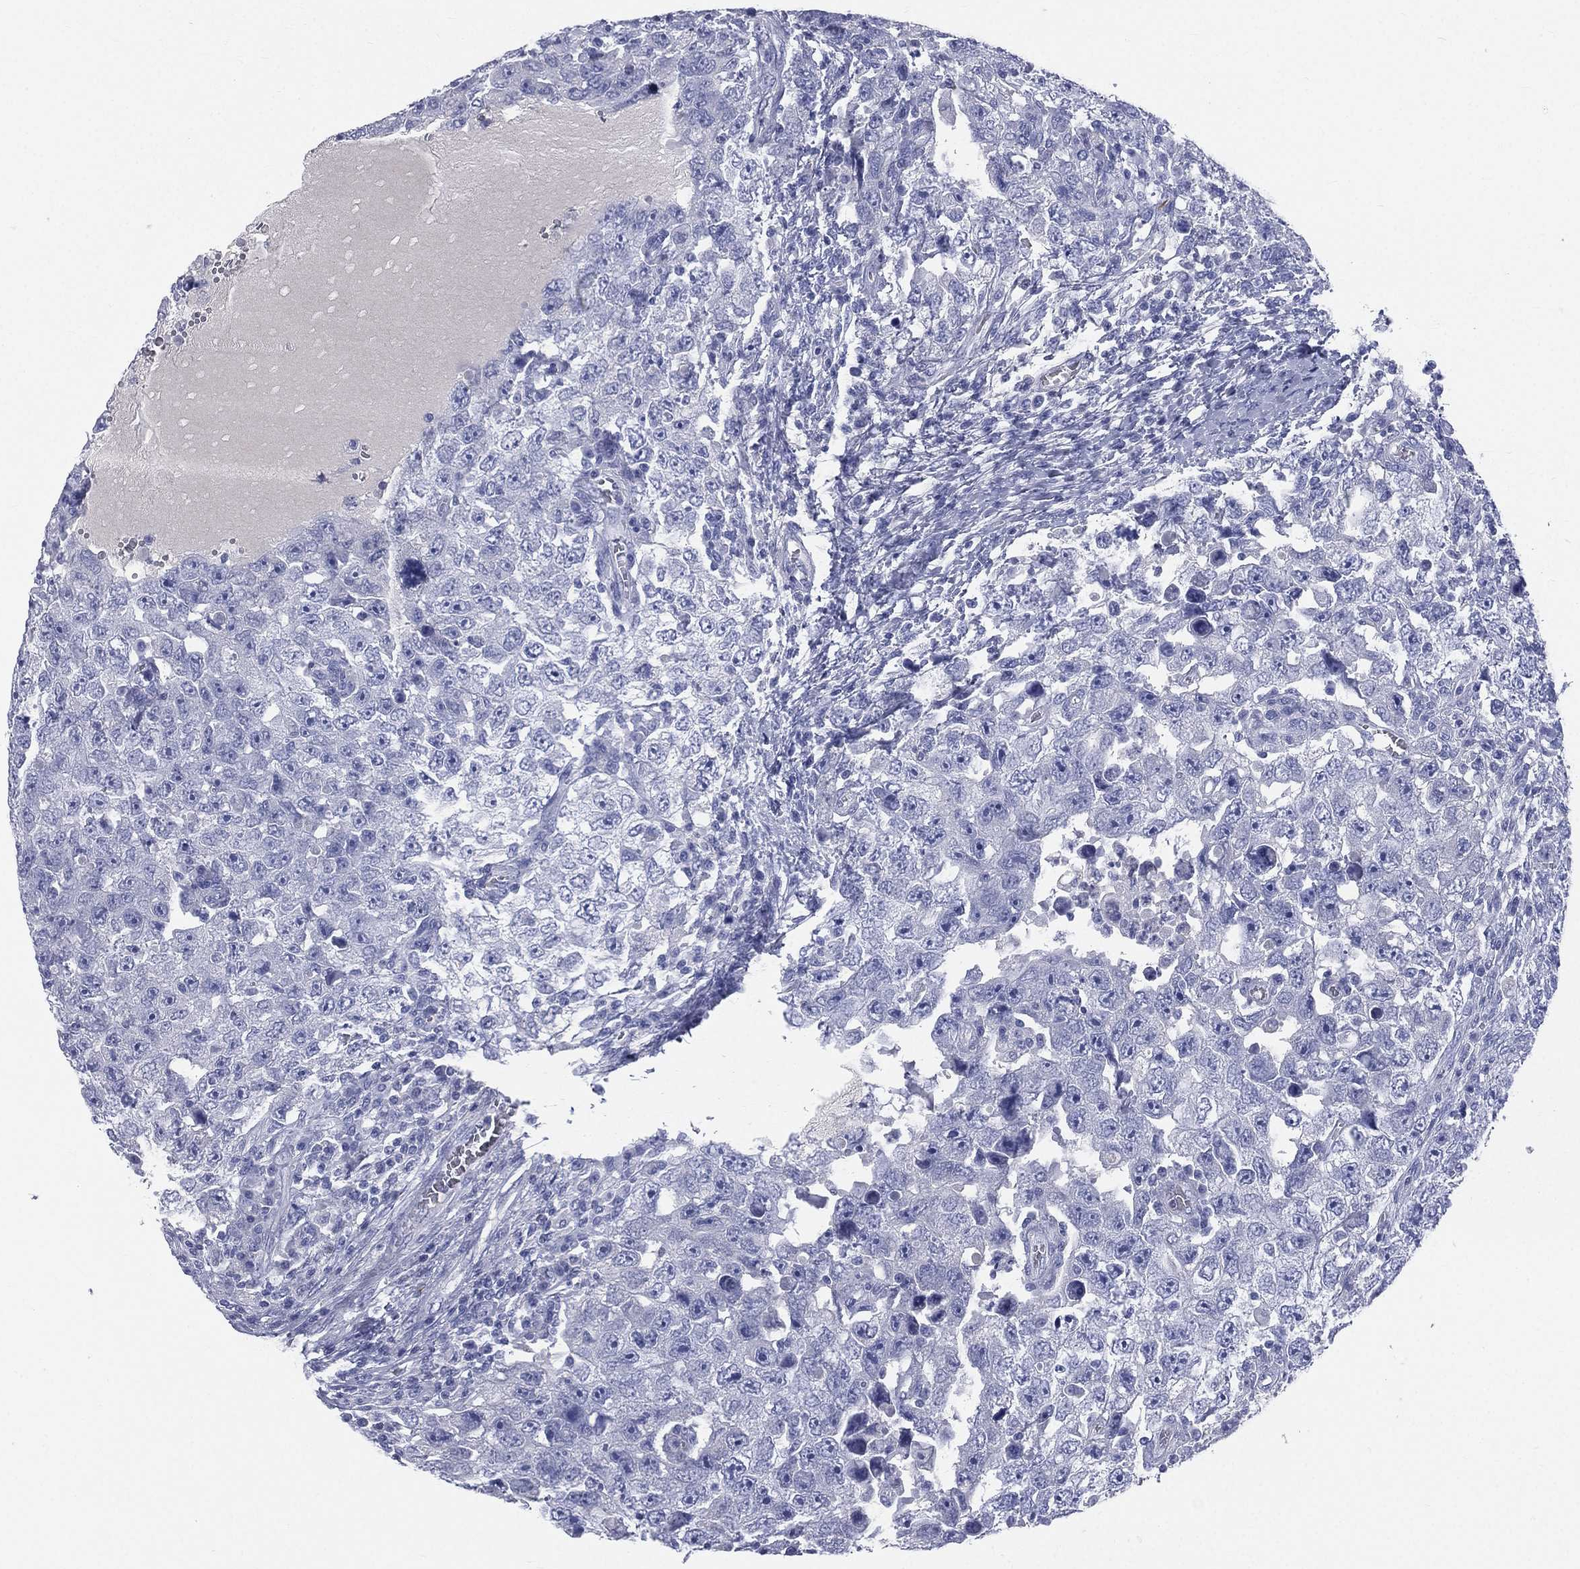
{"staining": {"intensity": "negative", "quantity": "none", "location": "none"}, "tissue": "testis cancer", "cell_type": "Tumor cells", "image_type": "cancer", "snomed": [{"axis": "morphology", "description": "Carcinoma, Embryonal, NOS"}, {"axis": "topography", "description": "Testis"}], "caption": "High power microscopy micrograph of an immunohistochemistry (IHC) image of testis cancer (embryonal carcinoma), revealing no significant expression in tumor cells.", "gene": "HP", "patient": {"sex": "male", "age": 26}}